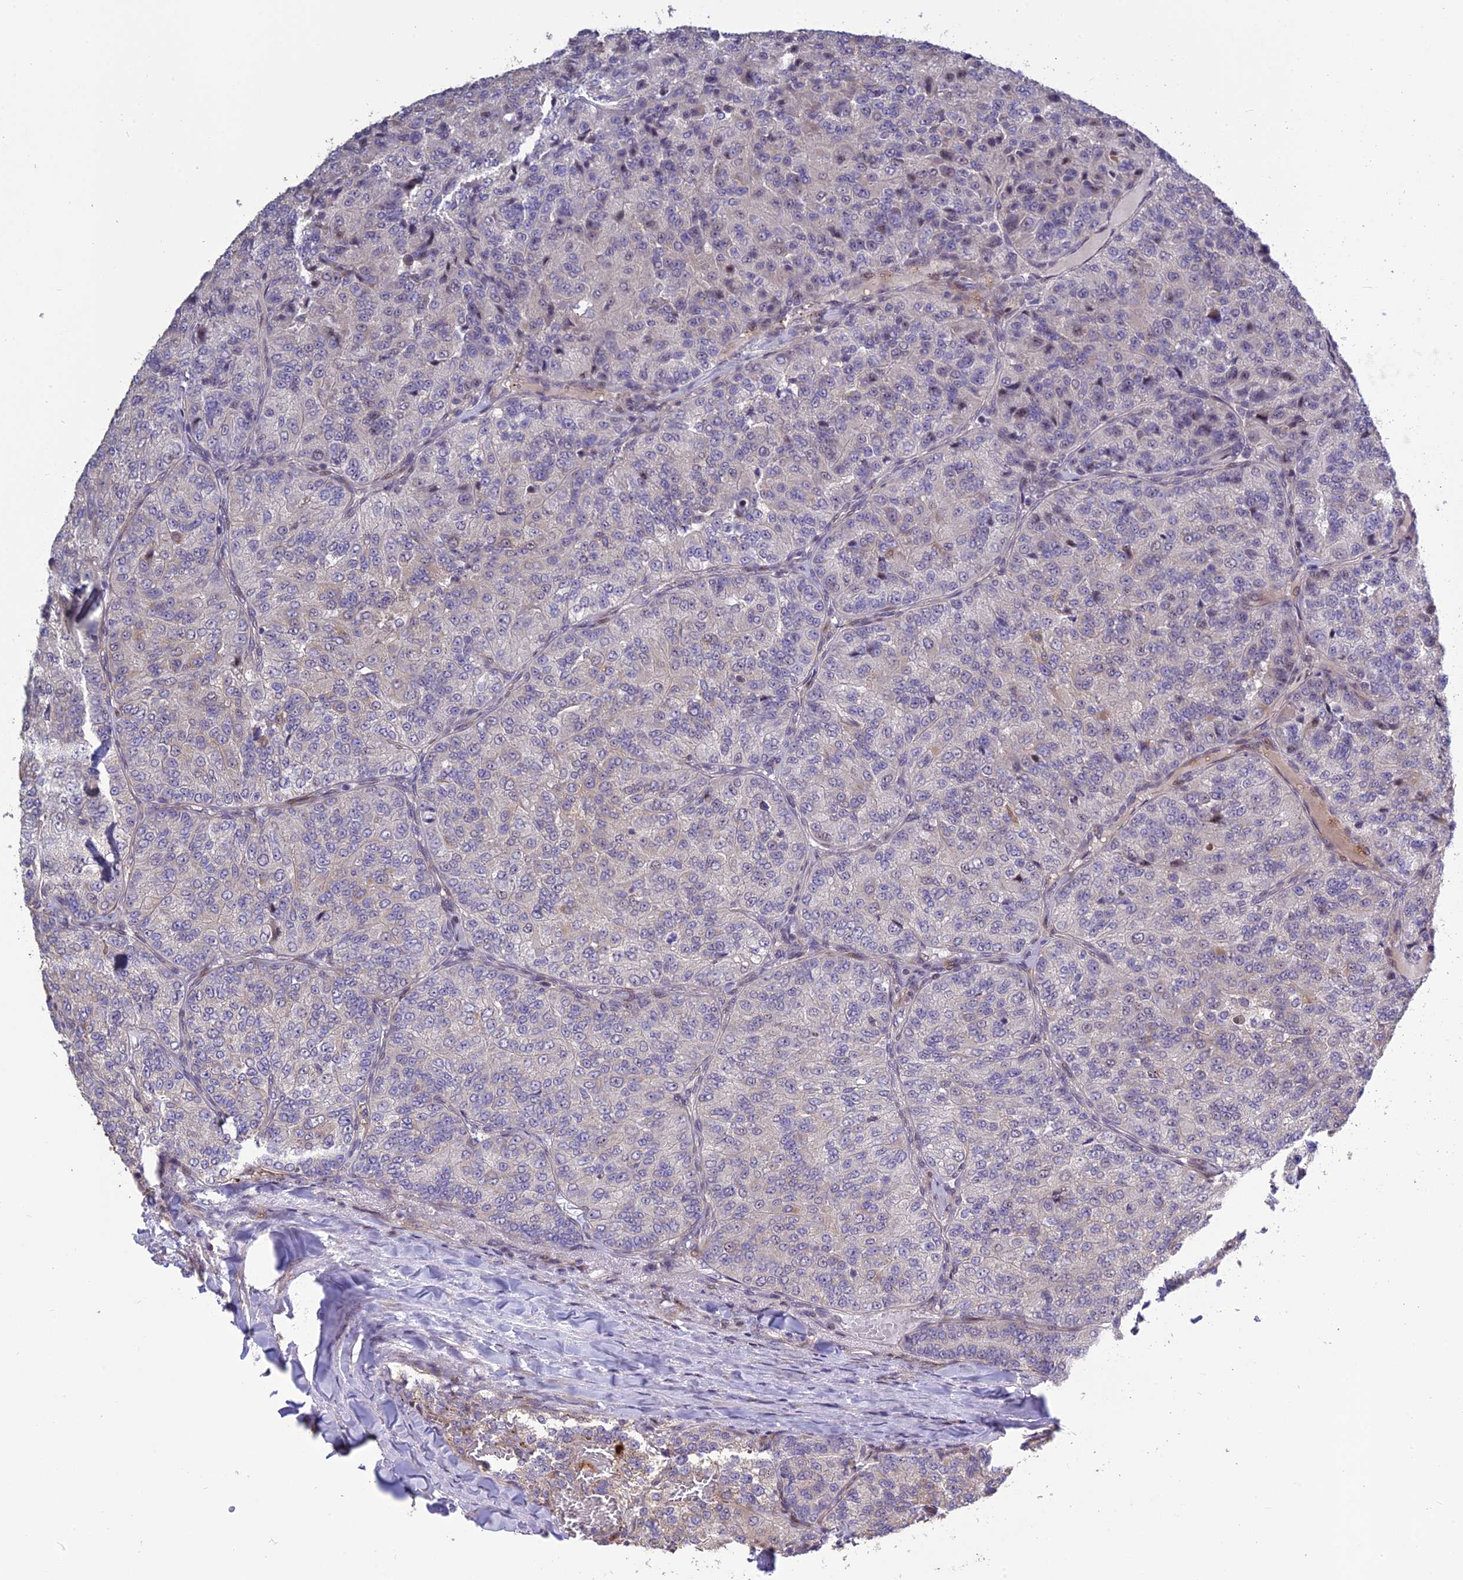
{"staining": {"intensity": "weak", "quantity": "<25%", "location": "cytoplasmic/membranous"}, "tissue": "renal cancer", "cell_type": "Tumor cells", "image_type": "cancer", "snomed": [{"axis": "morphology", "description": "Adenocarcinoma, NOS"}, {"axis": "topography", "description": "Kidney"}], "caption": "Micrograph shows no protein expression in tumor cells of renal cancer tissue. (DAB (3,3'-diaminobenzidine) immunohistochemistry with hematoxylin counter stain).", "gene": "SPG21", "patient": {"sex": "female", "age": 63}}